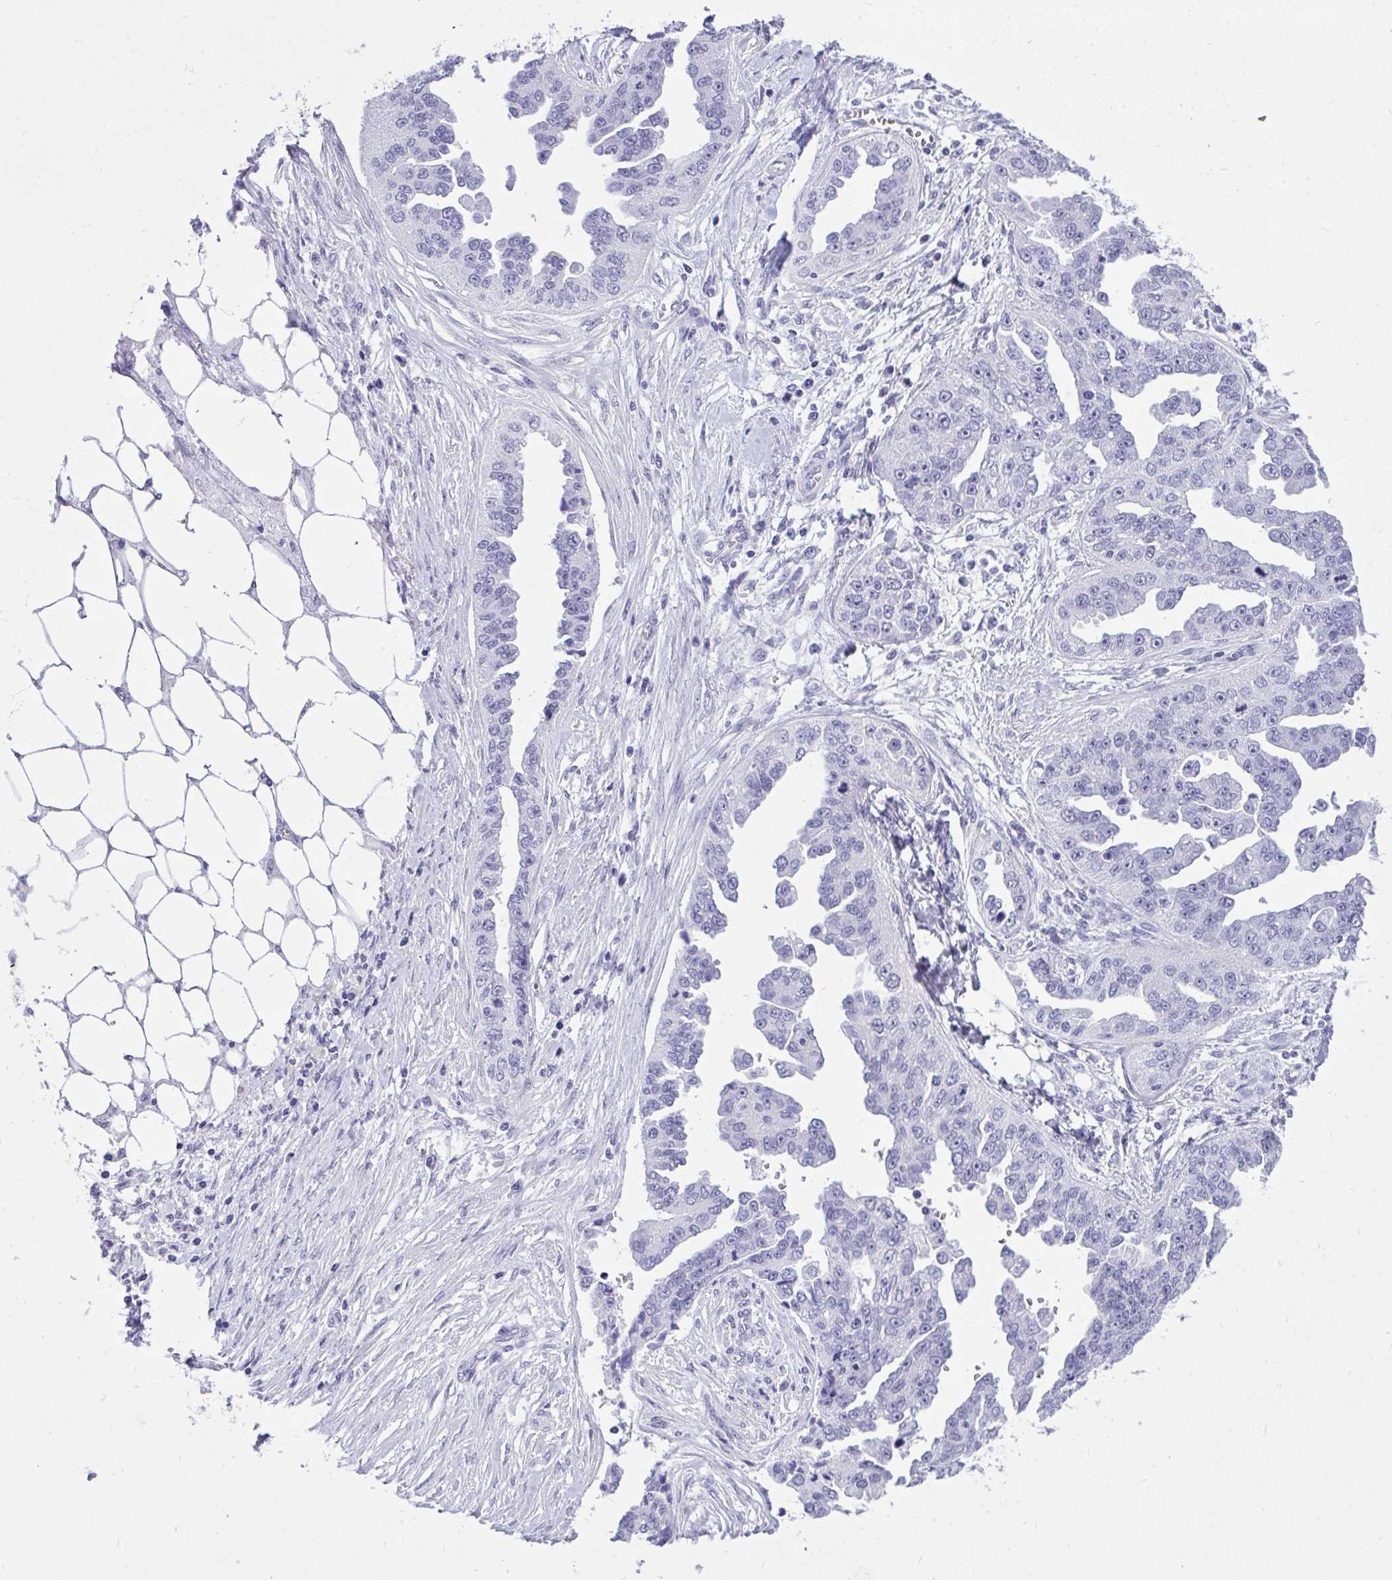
{"staining": {"intensity": "negative", "quantity": "none", "location": "none"}, "tissue": "ovarian cancer", "cell_type": "Tumor cells", "image_type": "cancer", "snomed": [{"axis": "morphology", "description": "Cystadenocarcinoma, serous, NOS"}, {"axis": "topography", "description": "Ovary"}], "caption": "Micrograph shows no protein staining in tumor cells of ovarian serous cystadenocarcinoma tissue.", "gene": "PRM2", "patient": {"sex": "female", "age": 75}}